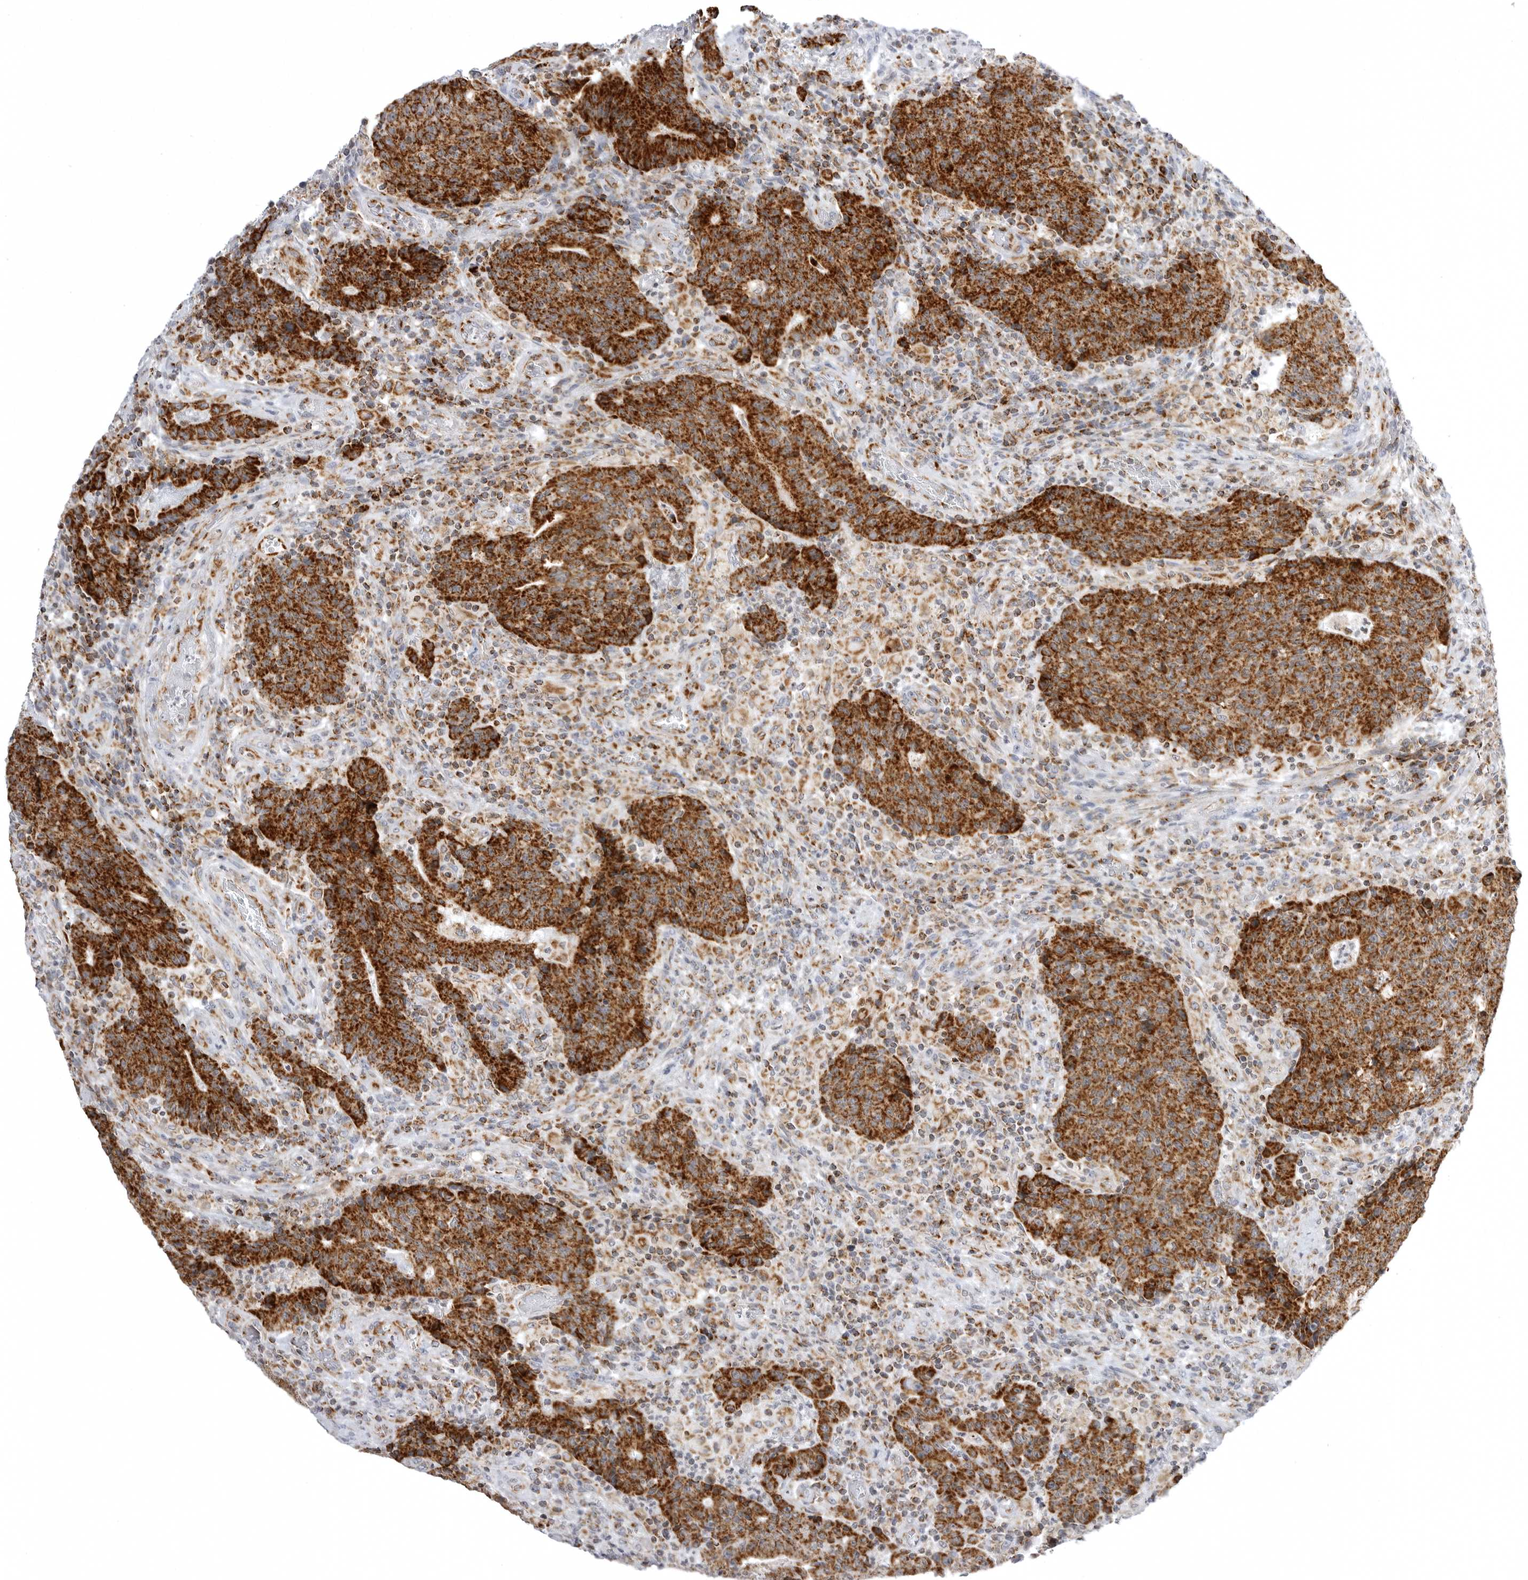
{"staining": {"intensity": "strong", "quantity": ">75%", "location": "cytoplasmic/membranous"}, "tissue": "colorectal cancer", "cell_type": "Tumor cells", "image_type": "cancer", "snomed": [{"axis": "morphology", "description": "Adenocarcinoma, NOS"}, {"axis": "topography", "description": "Colon"}], "caption": "Protein expression analysis of human adenocarcinoma (colorectal) reveals strong cytoplasmic/membranous expression in approximately >75% of tumor cells.", "gene": "TUFM", "patient": {"sex": "female", "age": 75}}